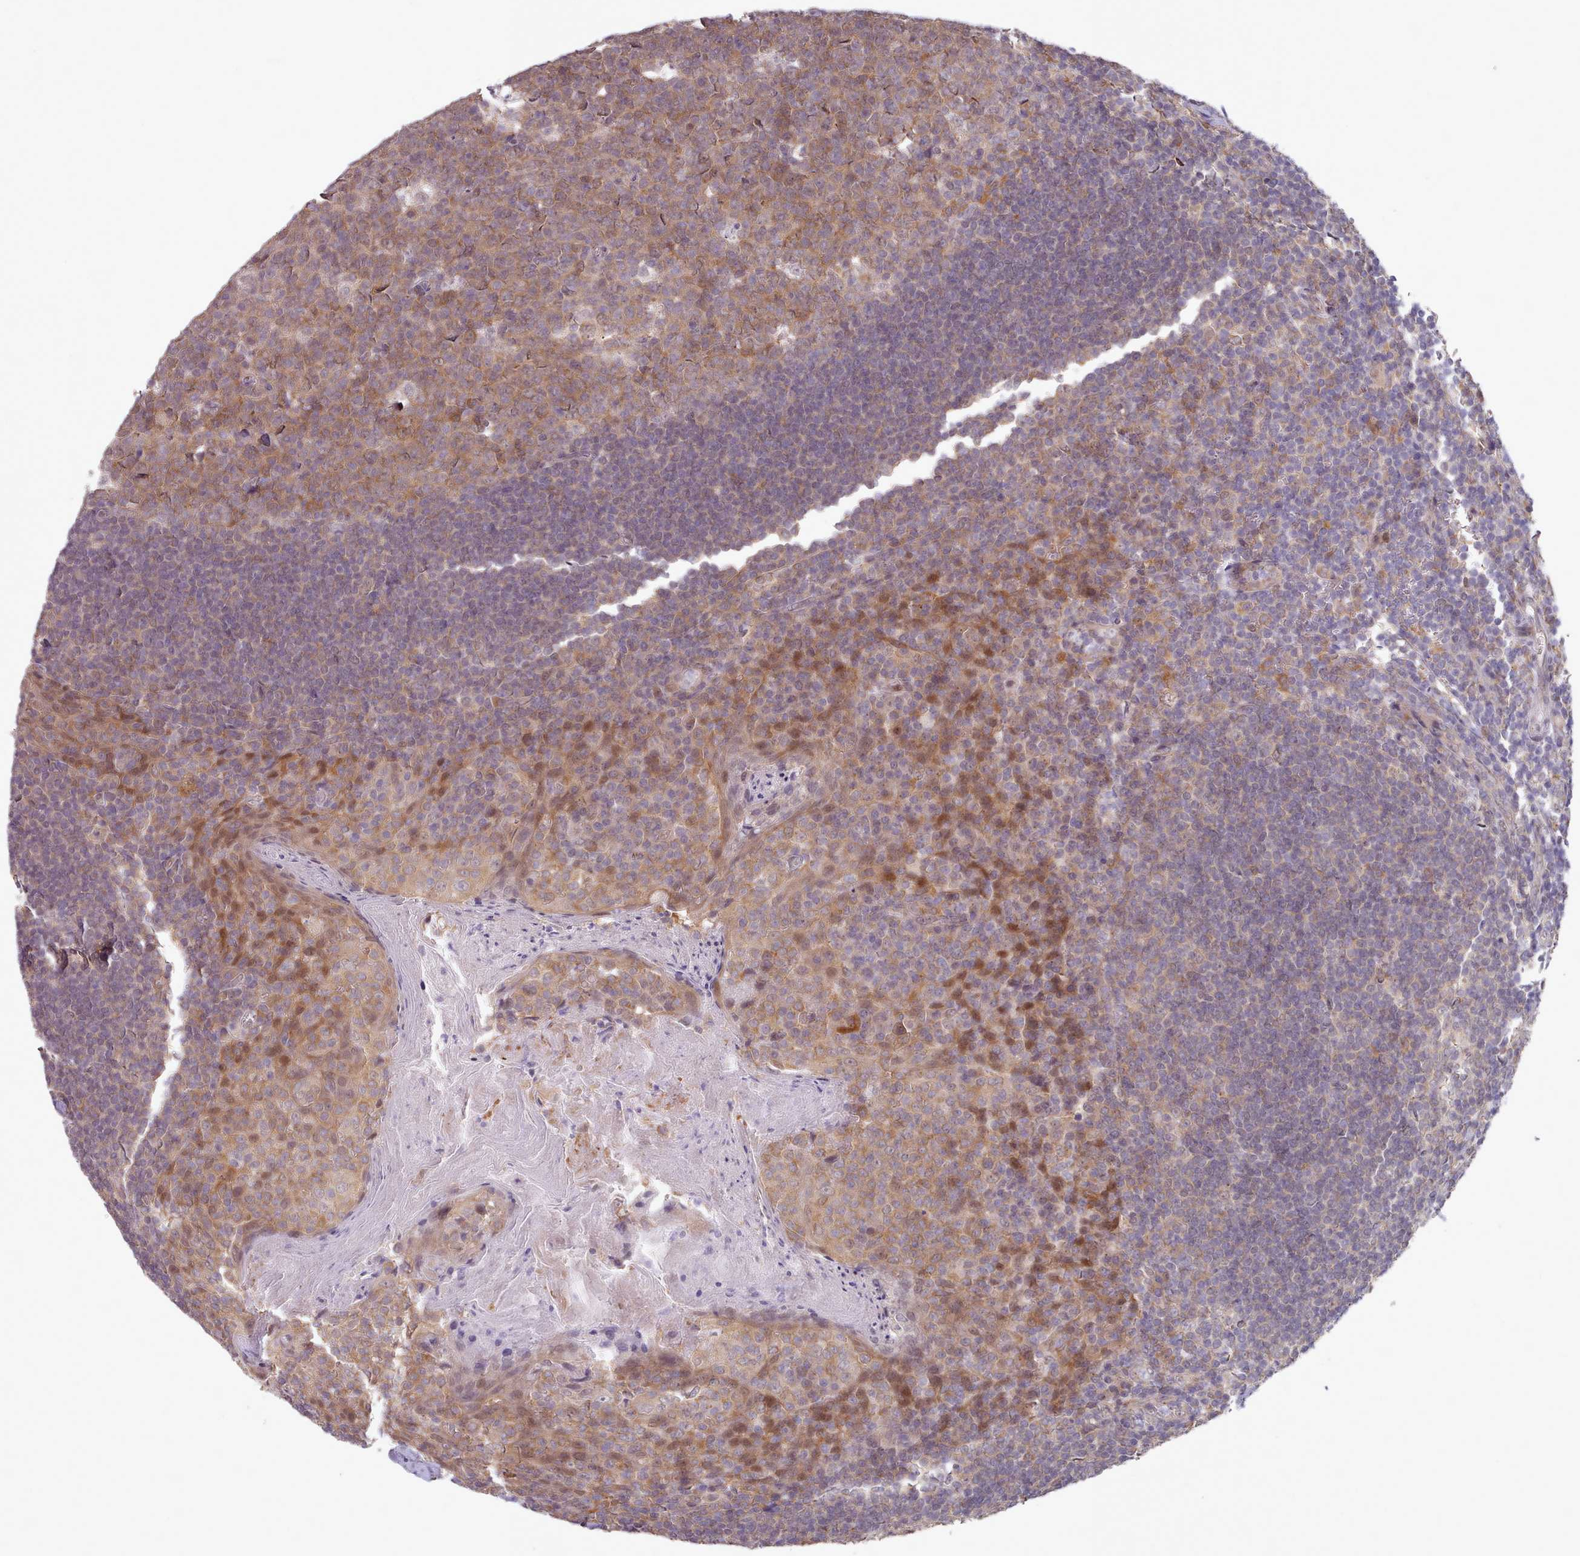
{"staining": {"intensity": "moderate", "quantity": ">75%", "location": "cytoplasmic/membranous"}, "tissue": "tonsil", "cell_type": "Germinal center cells", "image_type": "normal", "snomed": [{"axis": "morphology", "description": "Normal tissue, NOS"}, {"axis": "topography", "description": "Tonsil"}], "caption": "Tonsil stained with immunohistochemistry (IHC) reveals moderate cytoplasmic/membranous staining in about >75% of germinal center cells. Nuclei are stained in blue.", "gene": "CES3", "patient": {"sex": "male", "age": 27}}